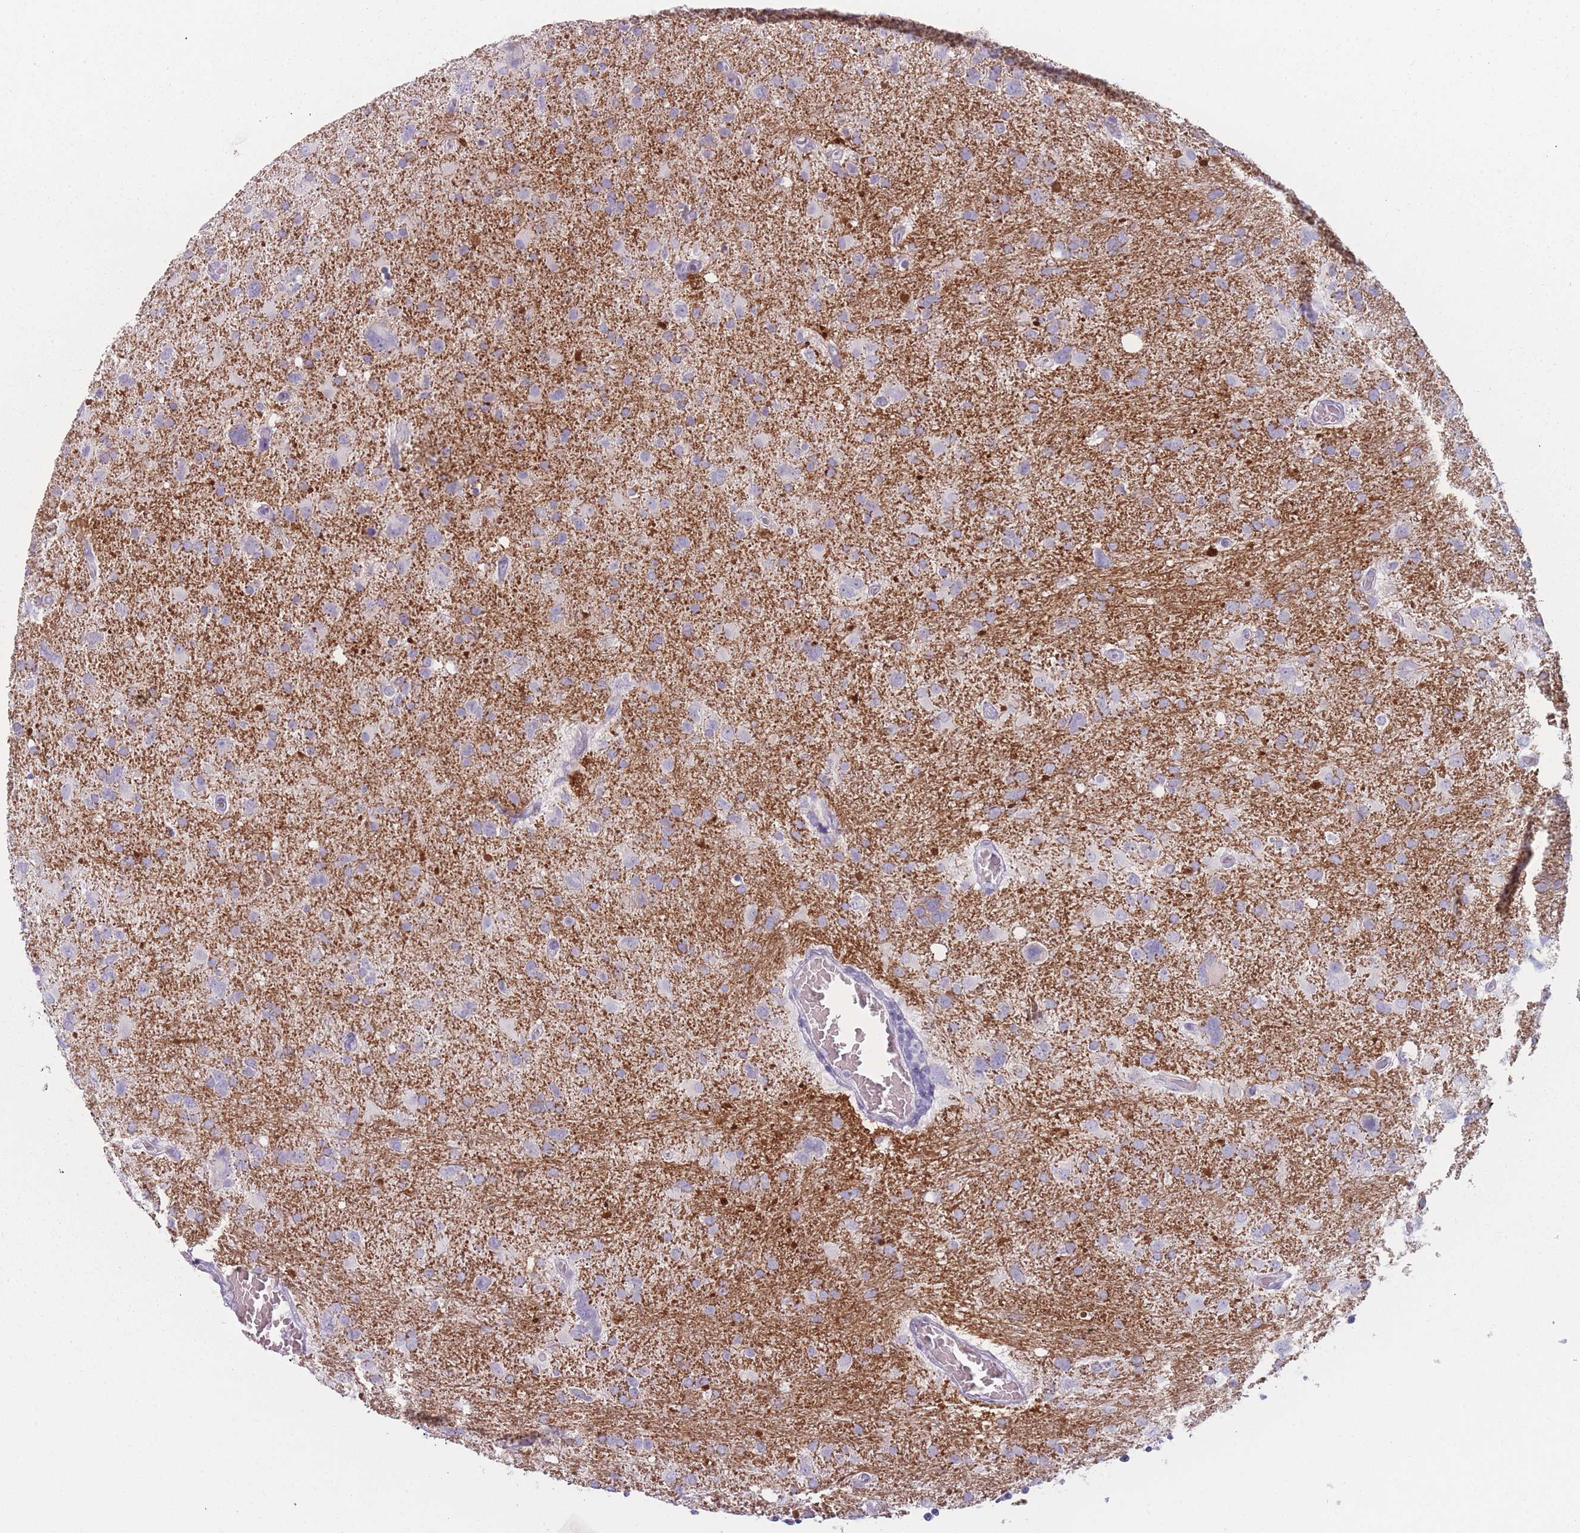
{"staining": {"intensity": "negative", "quantity": "none", "location": "none"}, "tissue": "glioma", "cell_type": "Tumor cells", "image_type": "cancer", "snomed": [{"axis": "morphology", "description": "Glioma, malignant, High grade"}, {"axis": "topography", "description": "Brain"}], "caption": "Tumor cells show no significant protein positivity in glioma.", "gene": "PPFIA3", "patient": {"sex": "male", "age": 61}}